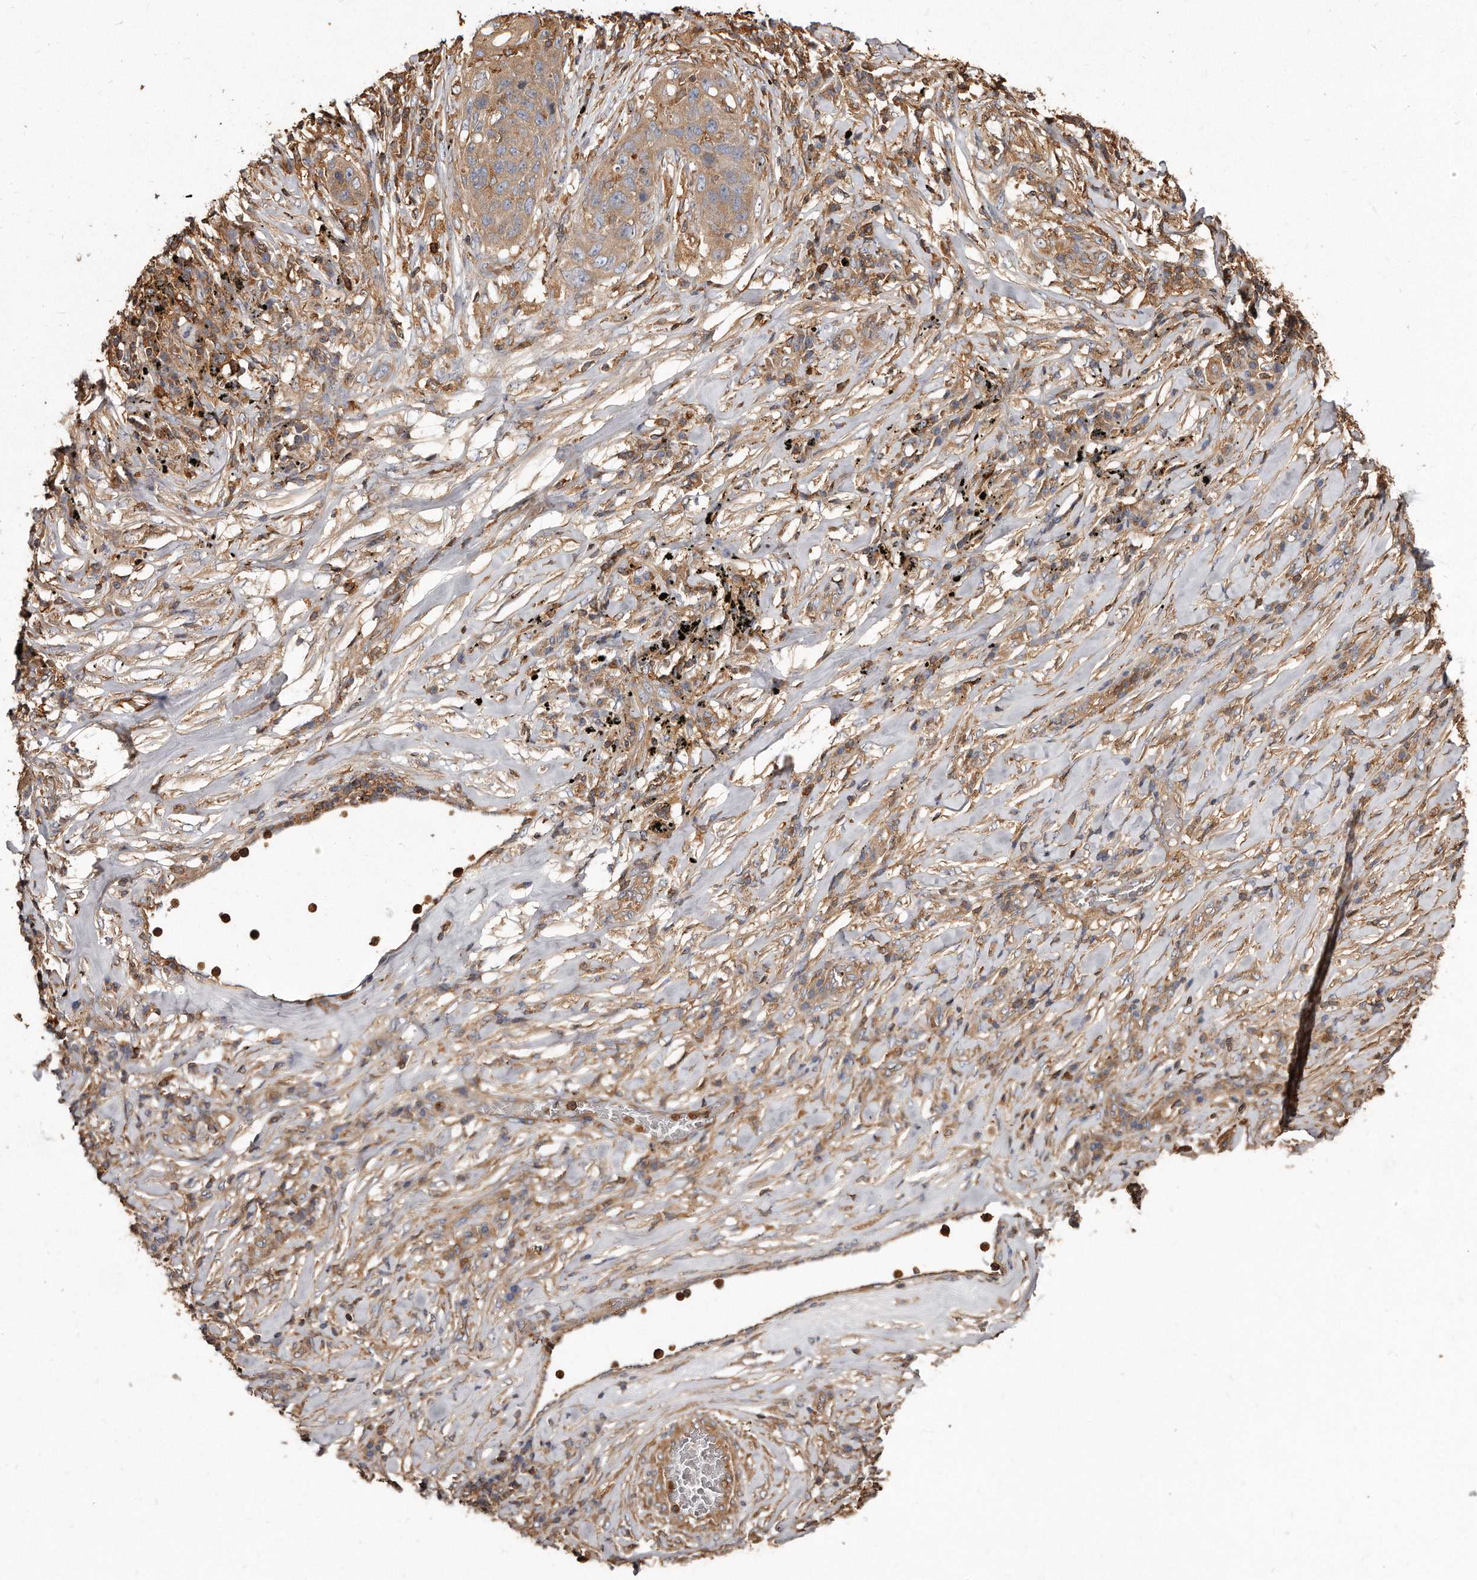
{"staining": {"intensity": "weak", "quantity": ">75%", "location": "cytoplasmic/membranous"}, "tissue": "lung cancer", "cell_type": "Tumor cells", "image_type": "cancer", "snomed": [{"axis": "morphology", "description": "Squamous cell carcinoma, NOS"}, {"axis": "topography", "description": "Lung"}], "caption": "Weak cytoplasmic/membranous staining for a protein is present in approximately >75% of tumor cells of lung cancer (squamous cell carcinoma) using IHC.", "gene": "CAP1", "patient": {"sex": "female", "age": 63}}